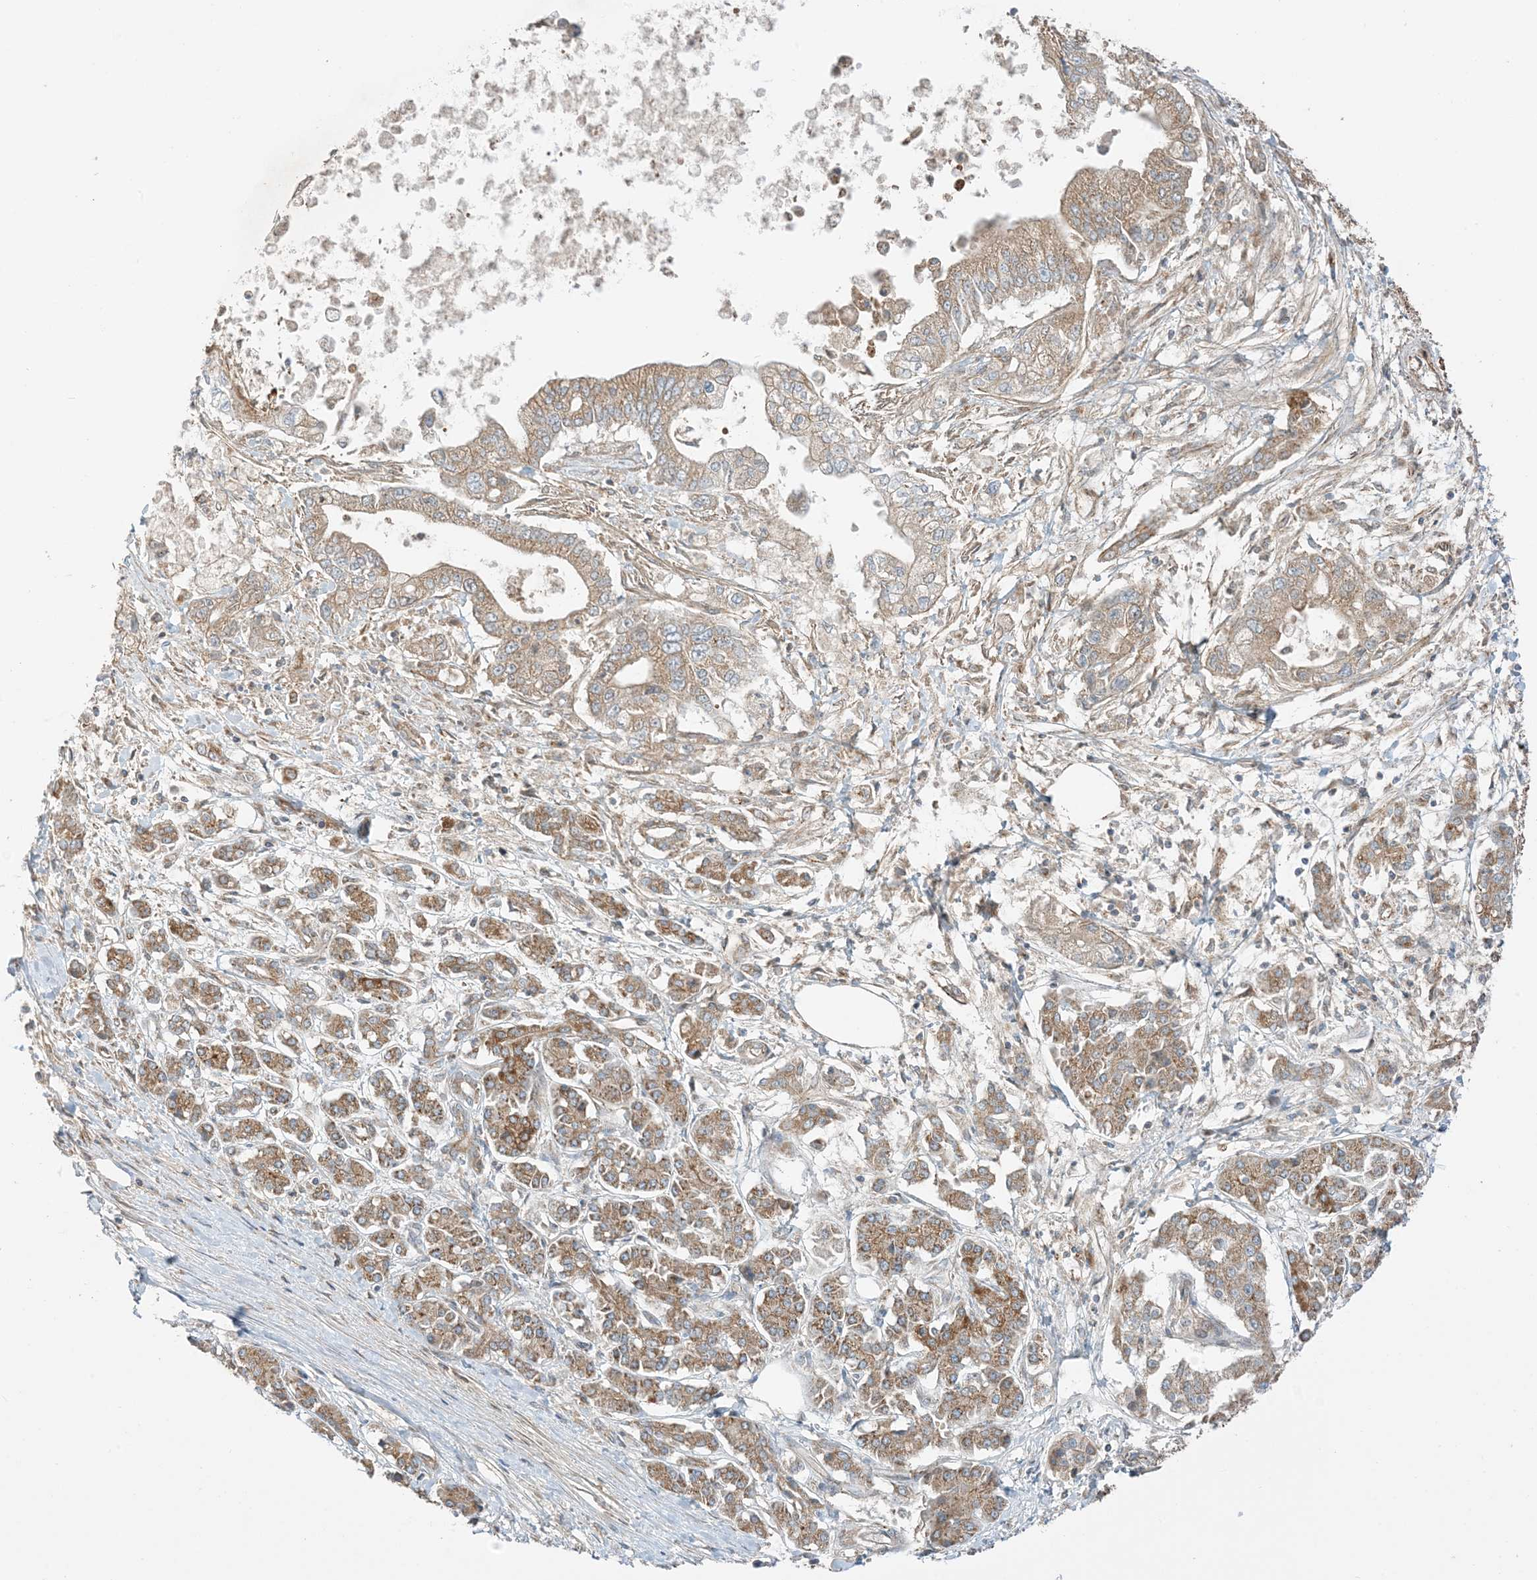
{"staining": {"intensity": "moderate", "quantity": ">75%", "location": "cytoplasmic/membranous"}, "tissue": "pancreatic cancer", "cell_type": "Tumor cells", "image_type": "cancer", "snomed": [{"axis": "morphology", "description": "Adenocarcinoma, NOS"}, {"axis": "topography", "description": "Pancreas"}], "caption": "Immunohistochemistry (IHC) photomicrograph of neoplastic tissue: pancreatic adenocarcinoma stained using immunohistochemistry demonstrates medium levels of moderate protein expression localized specifically in the cytoplasmic/membranous of tumor cells, appearing as a cytoplasmic/membranous brown color.", "gene": "N4BP3", "patient": {"sex": "male", "age": 69}}